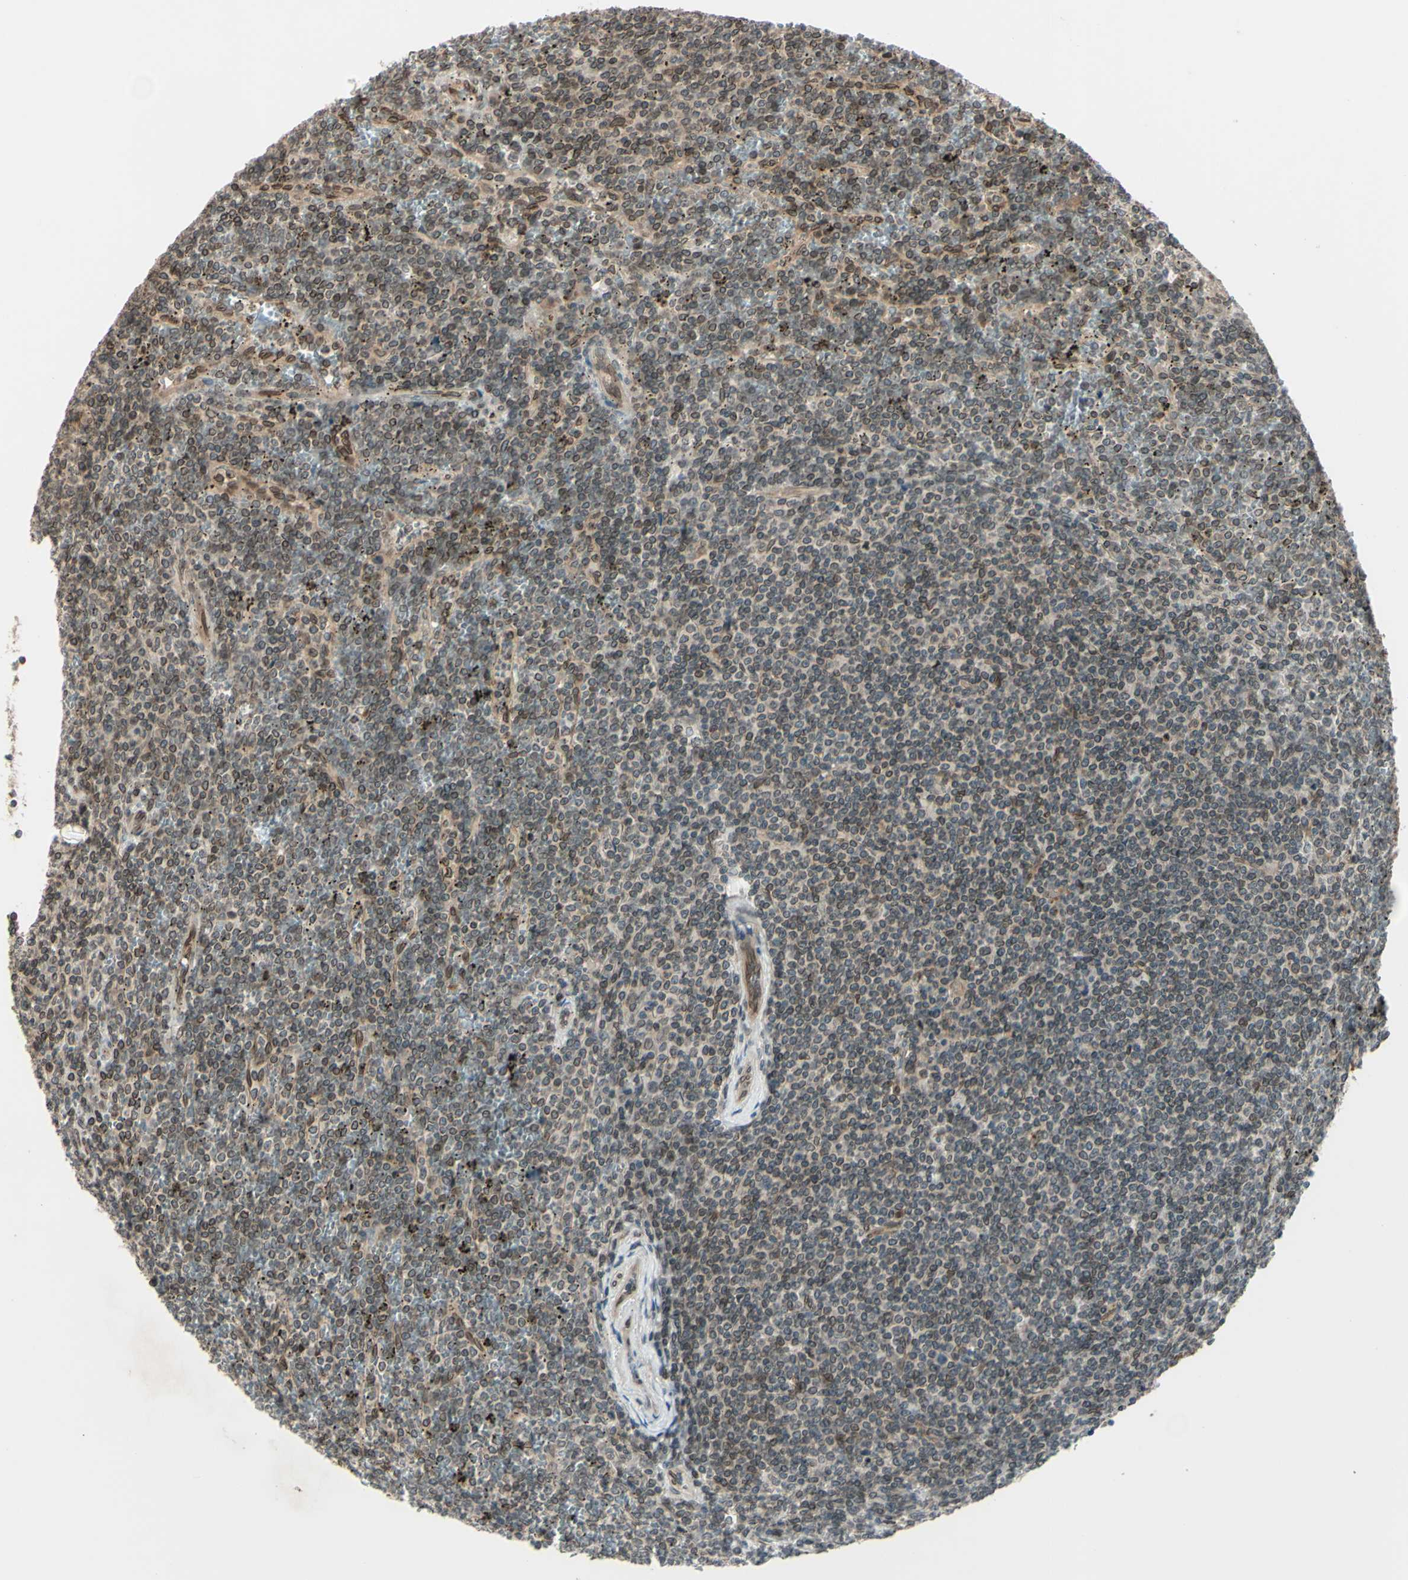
{"staining": {"intensity": "weak", "quantity": "<25%", "location": "nuclear"}, "tissue": "lymphoma", "cell_type": "Tumor cells", "image_type": "cancer", "snomed": [{"axis": "morphology", "description": "Malignant lymphoma, non-Hodgkin's type, Low grade"}, {"axis": "topography", "description": "Spleen"}], "caption": "A high-resolution photomicrograph shows IHC staining of lymphoma, which displays no significant expression in tumor cells. Brightfield microscopy of IHC stained with DAB (3,3'-diaminobenzidine) (brown) and hematoxylin (blue), captured at high magnification.", "gene": "MLF2", "patient": {"sex": "female", "age": 19}}